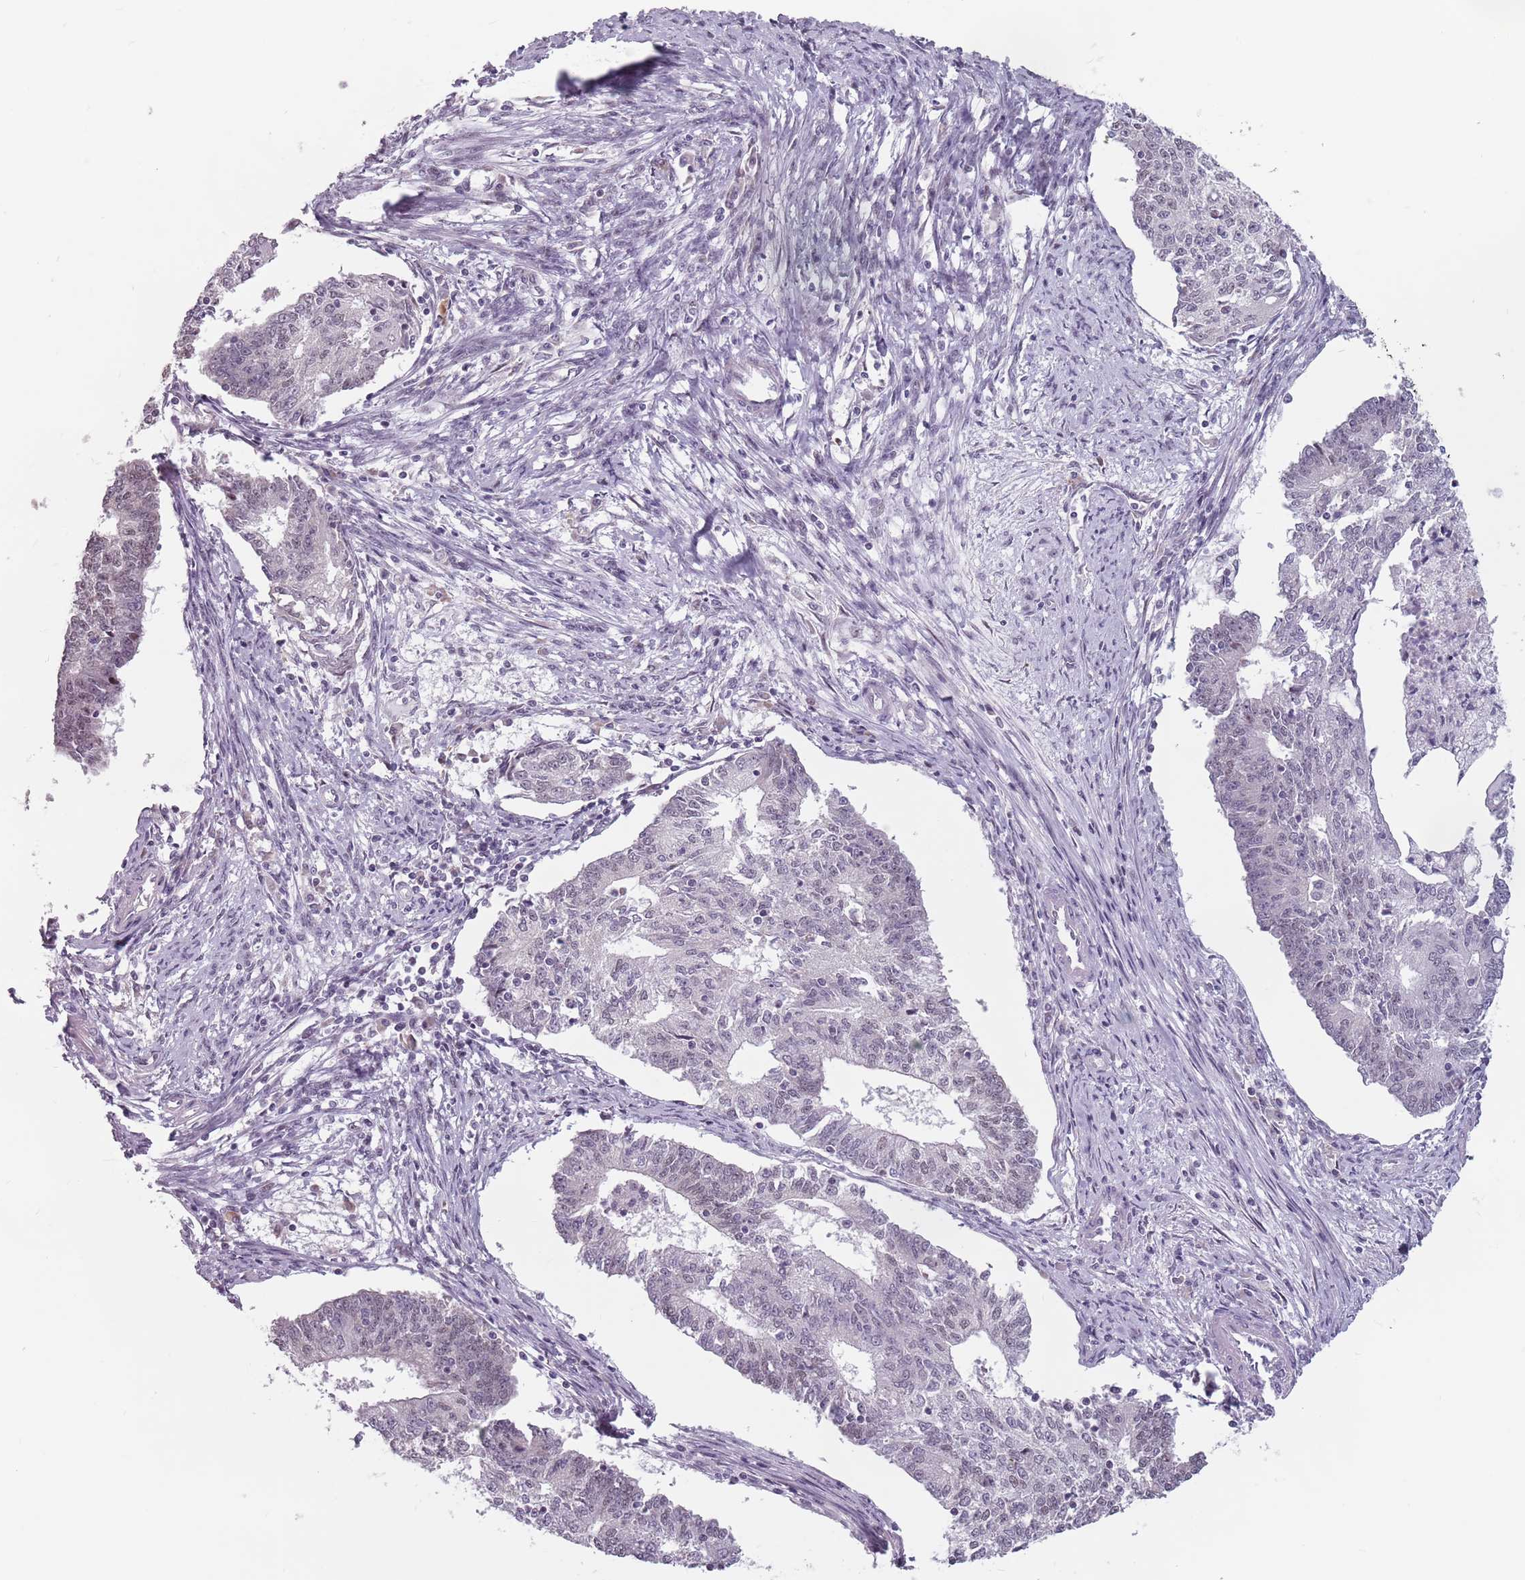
{"staining": {"intensity": "weak", "quantity": "25%-75%", "location": "nuclear"}, "tissue": "endometrial cancer", "cell_type": "Tumor cells", "image_type": "cancer", "snomed": [{"axis": "morphology", "description": "Adenocarcinoma, NOS"}, {"axis": "topography", "description": "Endometrium"}], "caption": "A low amount of weak nuclear staining is appreciated in approximately 25%-75% of tumor cells in endometrial cancer tissue.", "gene": "PTCHD1", "patient": {"sex": "female", "age": 56}}